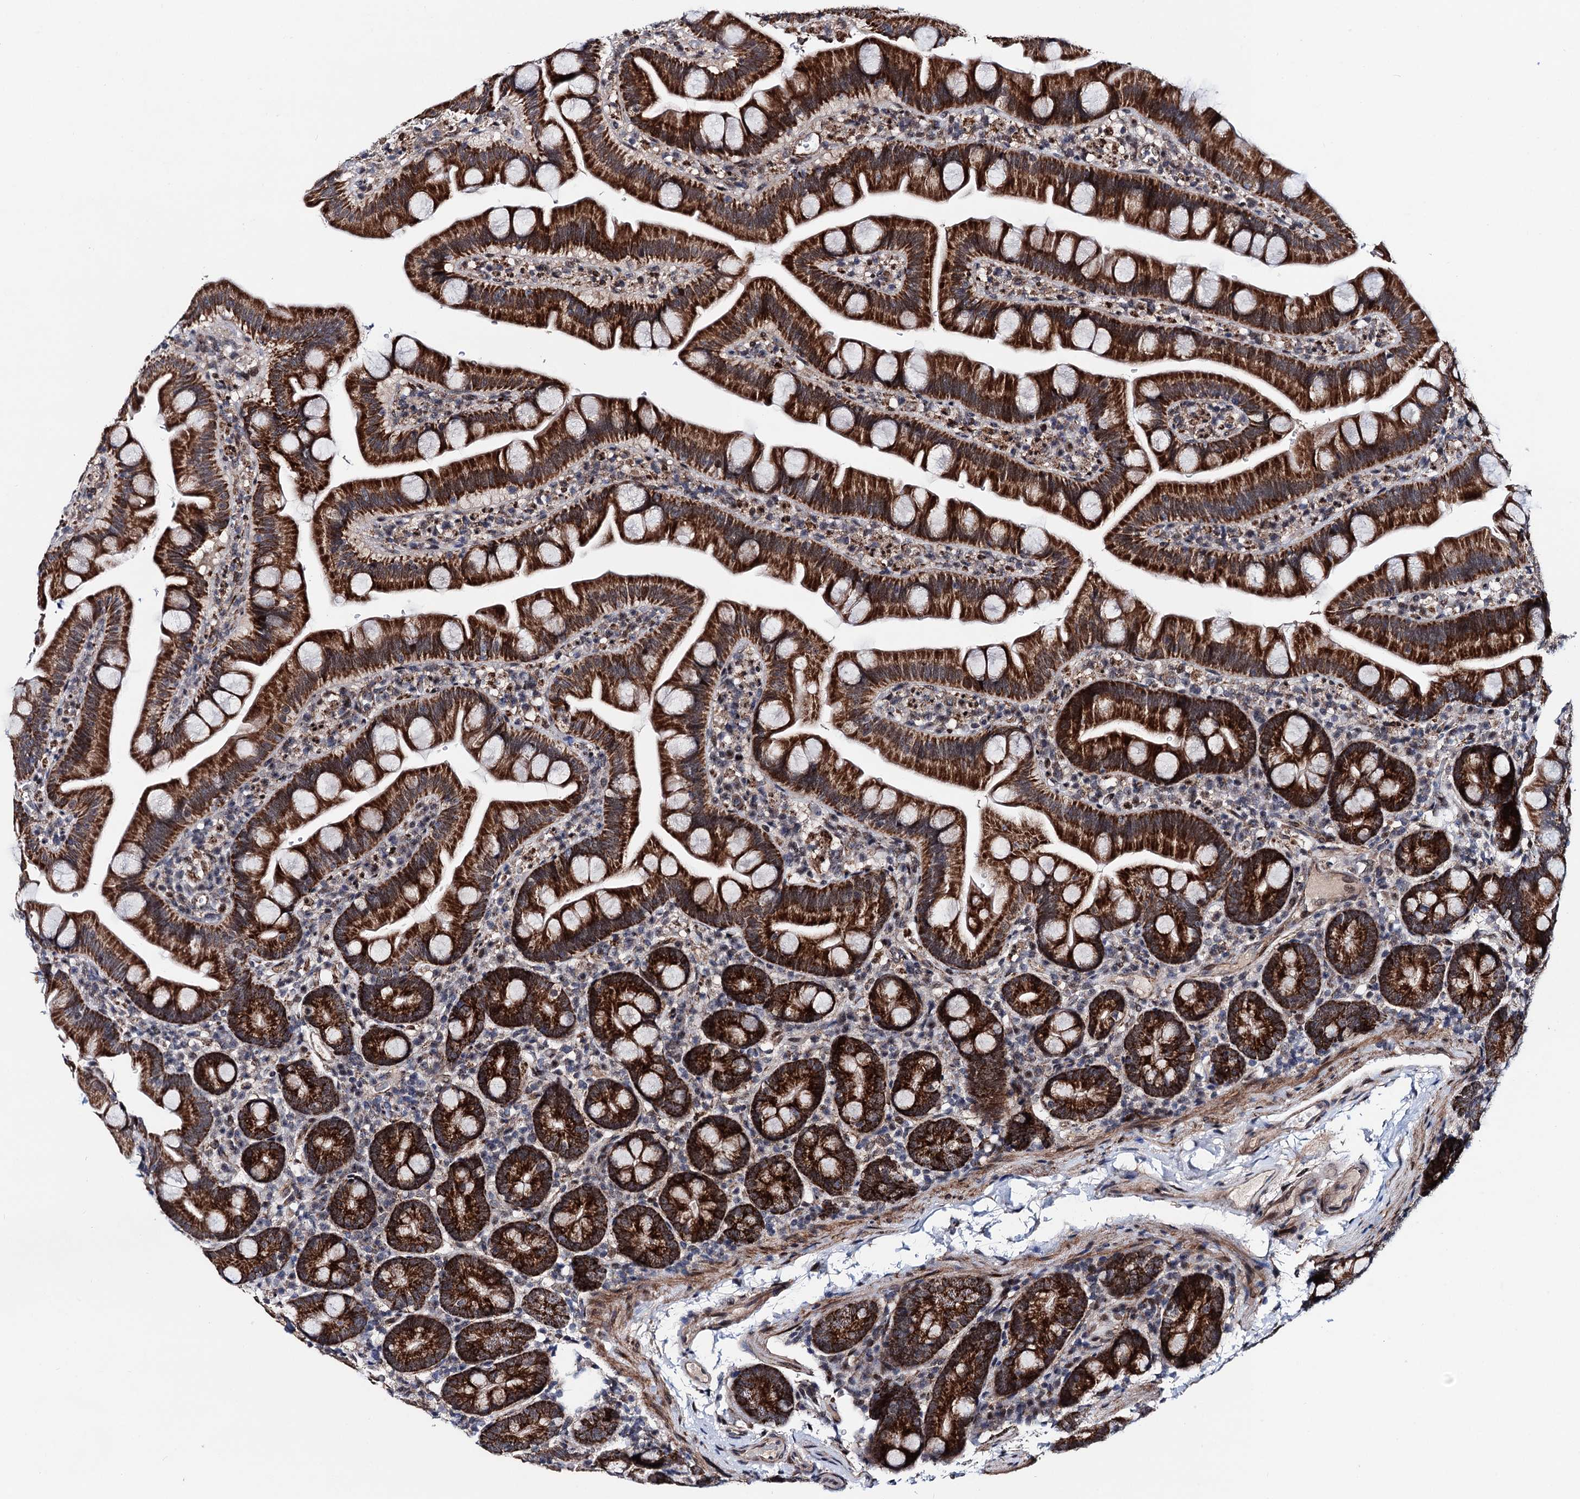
{"staining": {"intensity": "strong", "quantity": ">75%", "location": "cytoplasmic/membranous"}, "tissue": "small intestine", "cell_type": "Glandular cells", "image_type": "normal", "snomed": [{"axis": "morphology", "description": "Normal tissue, NOS"}, {"axis": "topography", "description": "Small intestine"}], "caption": "Immunohistochemical staining of normal small intestine shows >75% levels of strong cytoplasmic/membranous protein positivity in about >75% of glandular cells.", "gene": "COA4", "patient": {"sex": "female", "age": 68}}